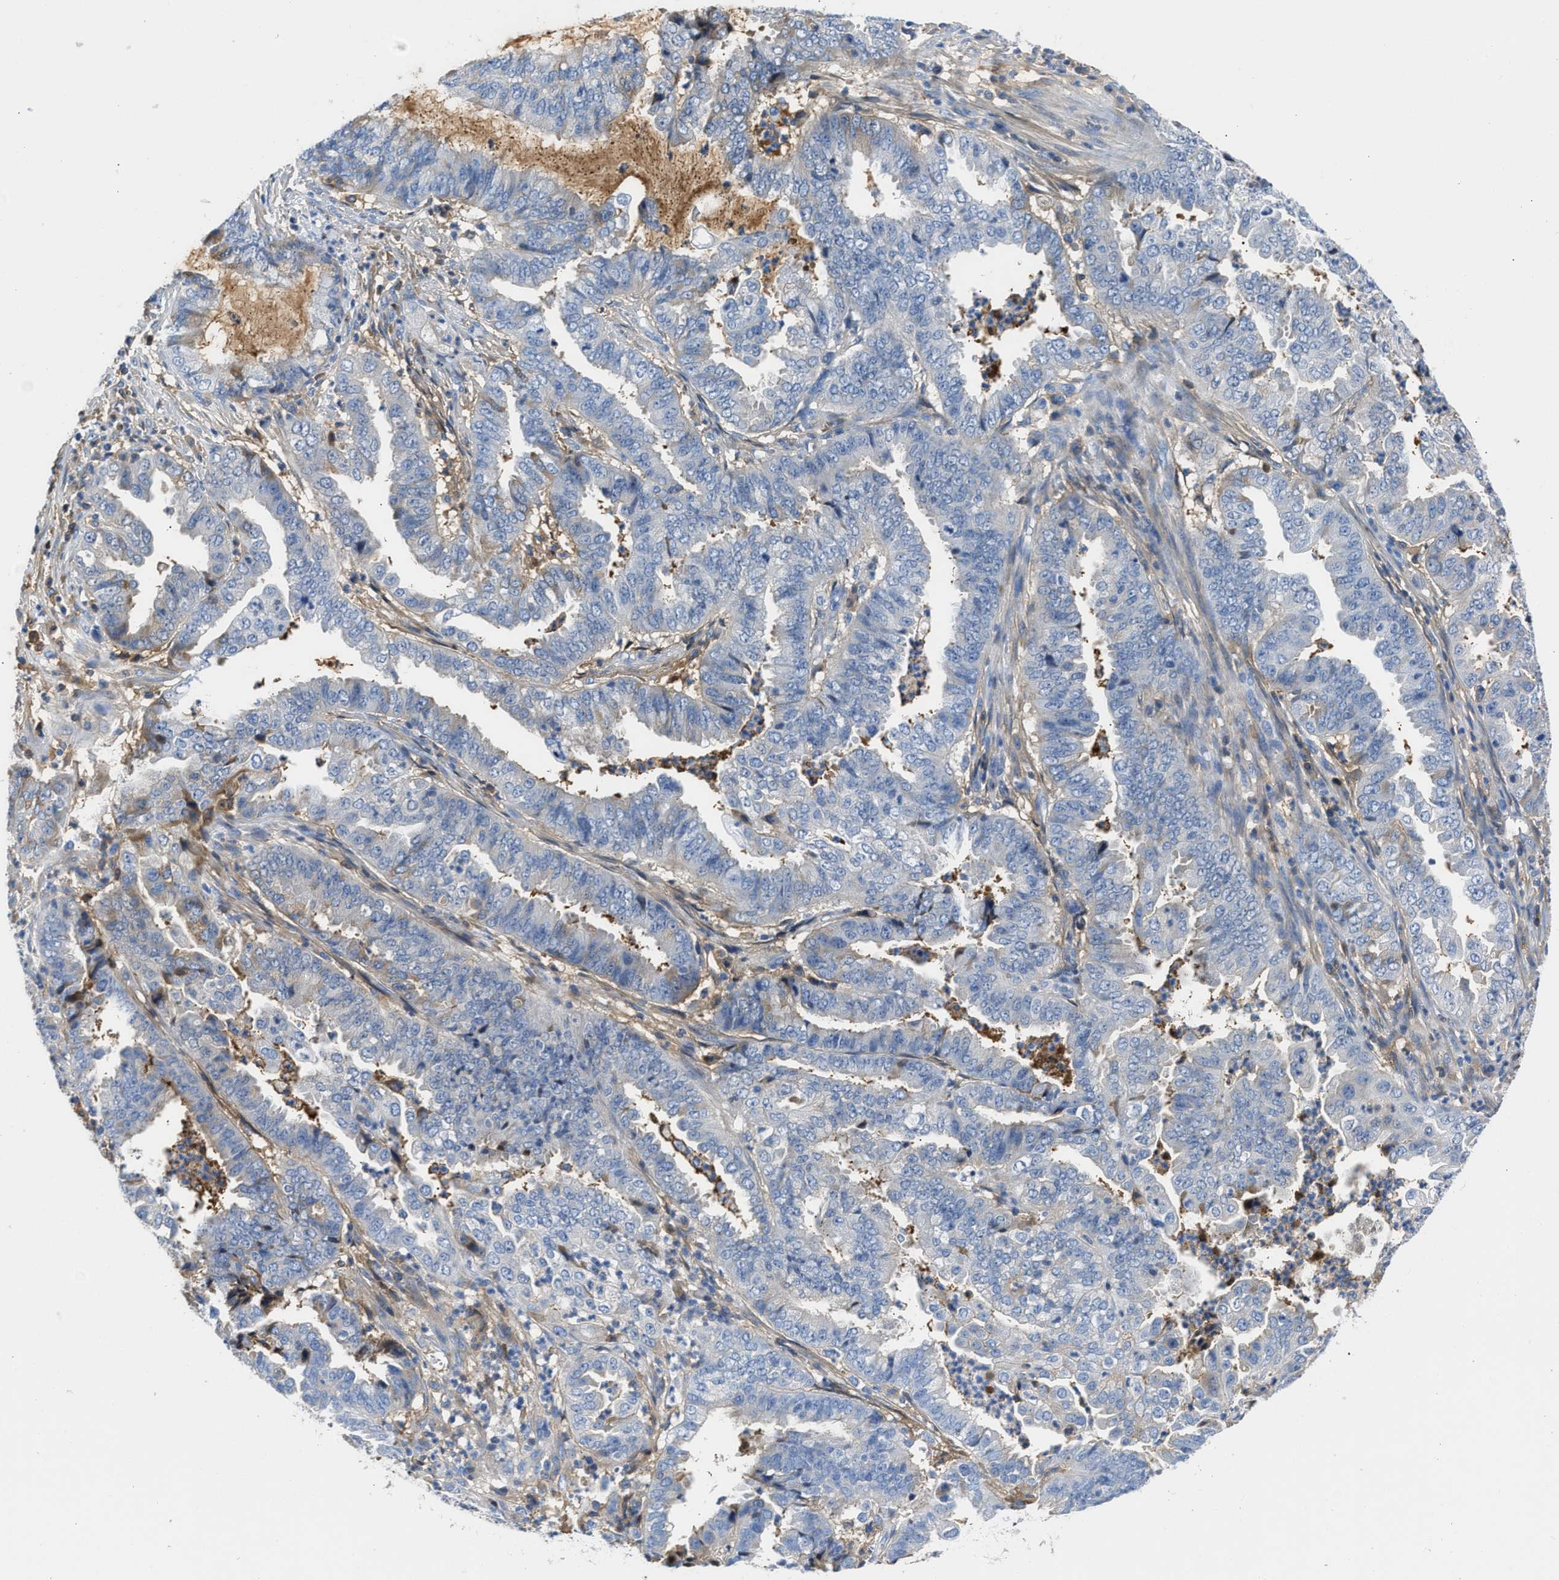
{"staining": {"intensity": "negative", "quantity": "none", "location": "none"}, "tissue": "endometrial cancer", "cell_type": "Tumor cells", "image_type": "cancer", "snomed": [{"axis": "morphology", "description": "Adenocarcinoma, NOS"}, {"axis": "topography", "description": "Endometrium"}], "caption": "Immunohistochemical staining of human endometrial cancer reveals no significant staining in tumor cells.", "gene": "GC", "patient": {"sex": "female", "age": 51}}